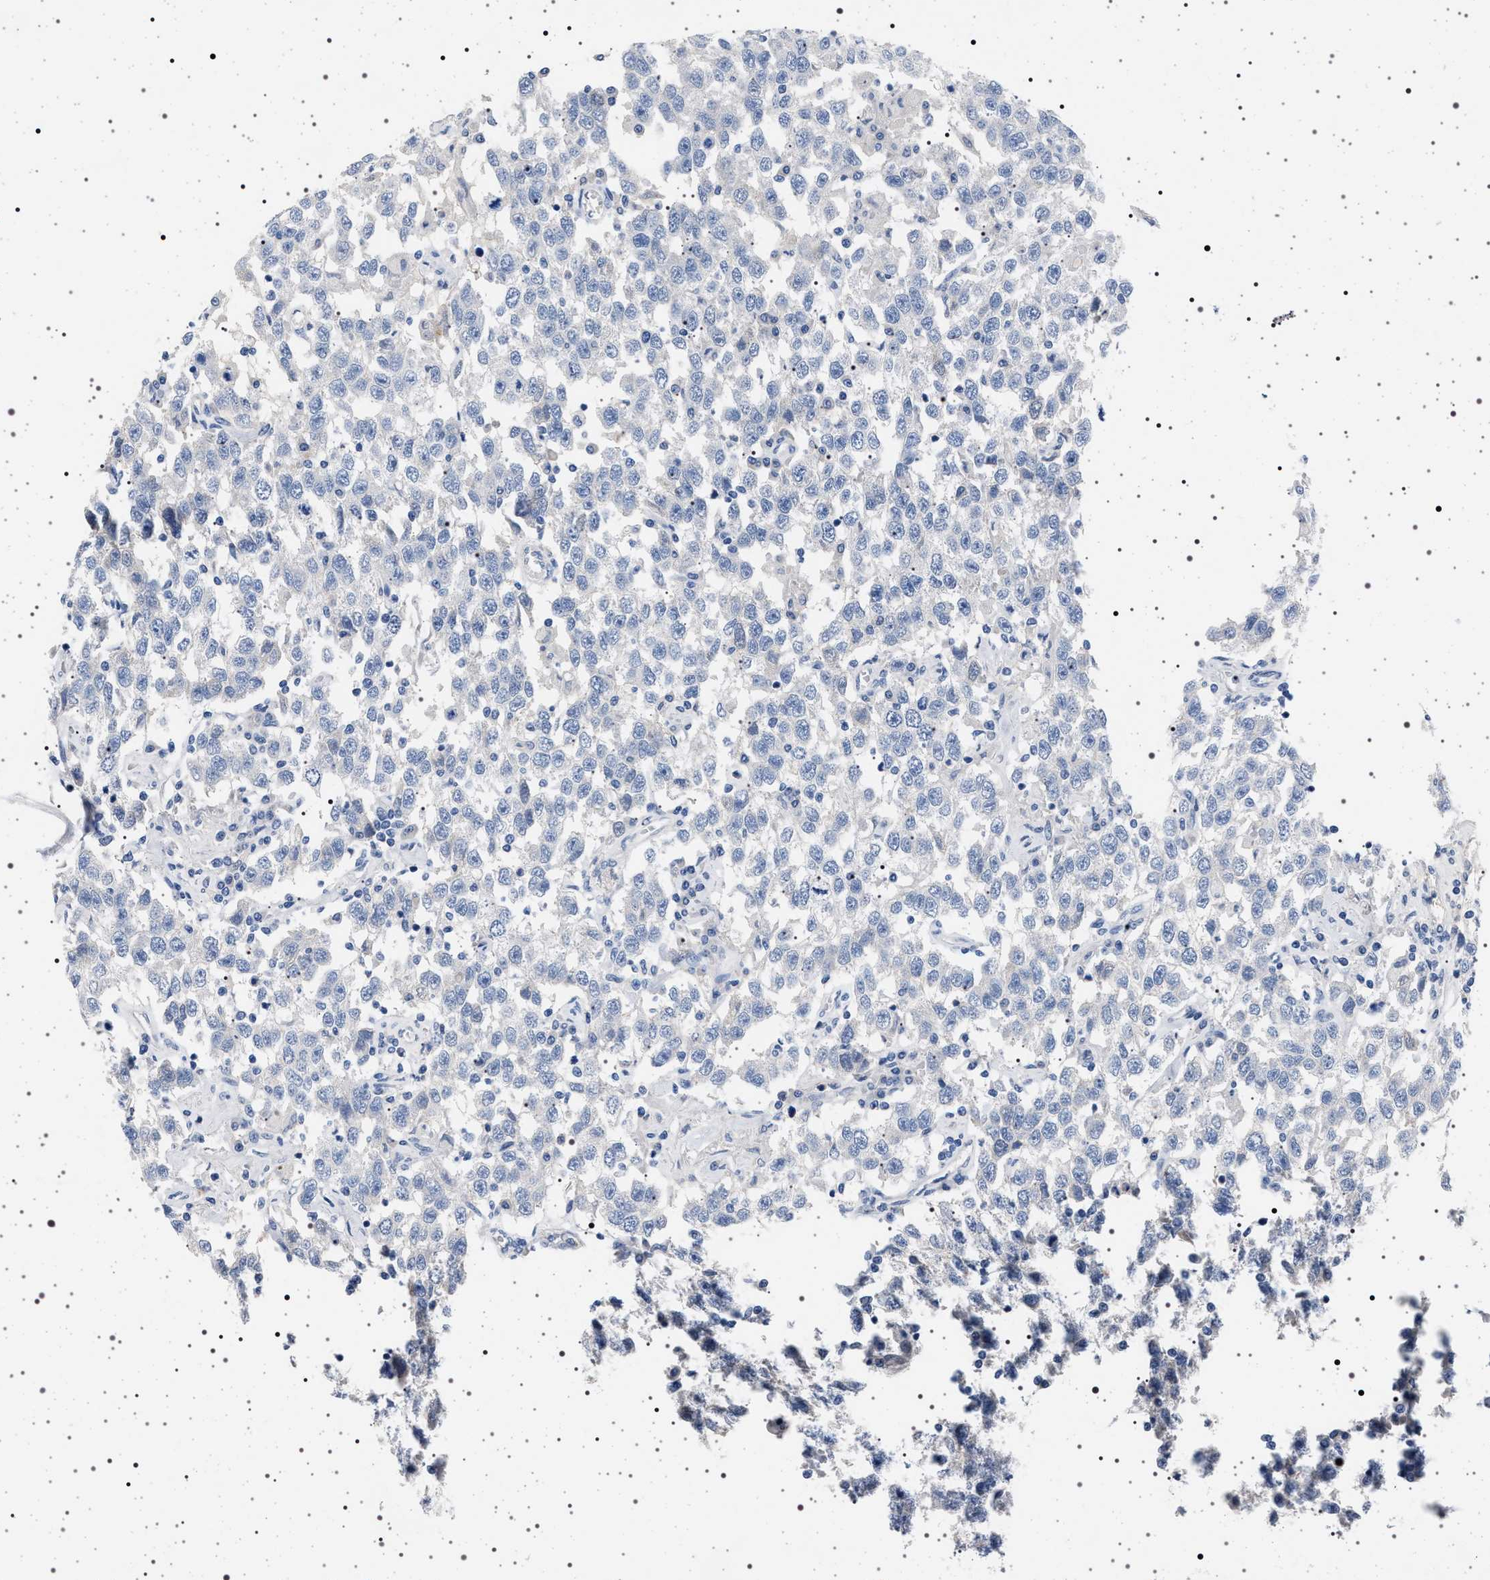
{"staining": {"intensity": "negative", "quantity": "none", "location": "none"}, "tissue": "testis cancer", "cell_type": "Tumor cells", "image_type": "cancer", "snomed": [{"axis": "morphology", "description": "Seminoma, NOS"}, {"axis": "topography", "description": "Testis"}], "caption": "This is an IHC micrograph of testis seminoma. There is no positivity in tumor cells.", "gene": "NAT9", "patient": {"sex": "male", "age": 41}}